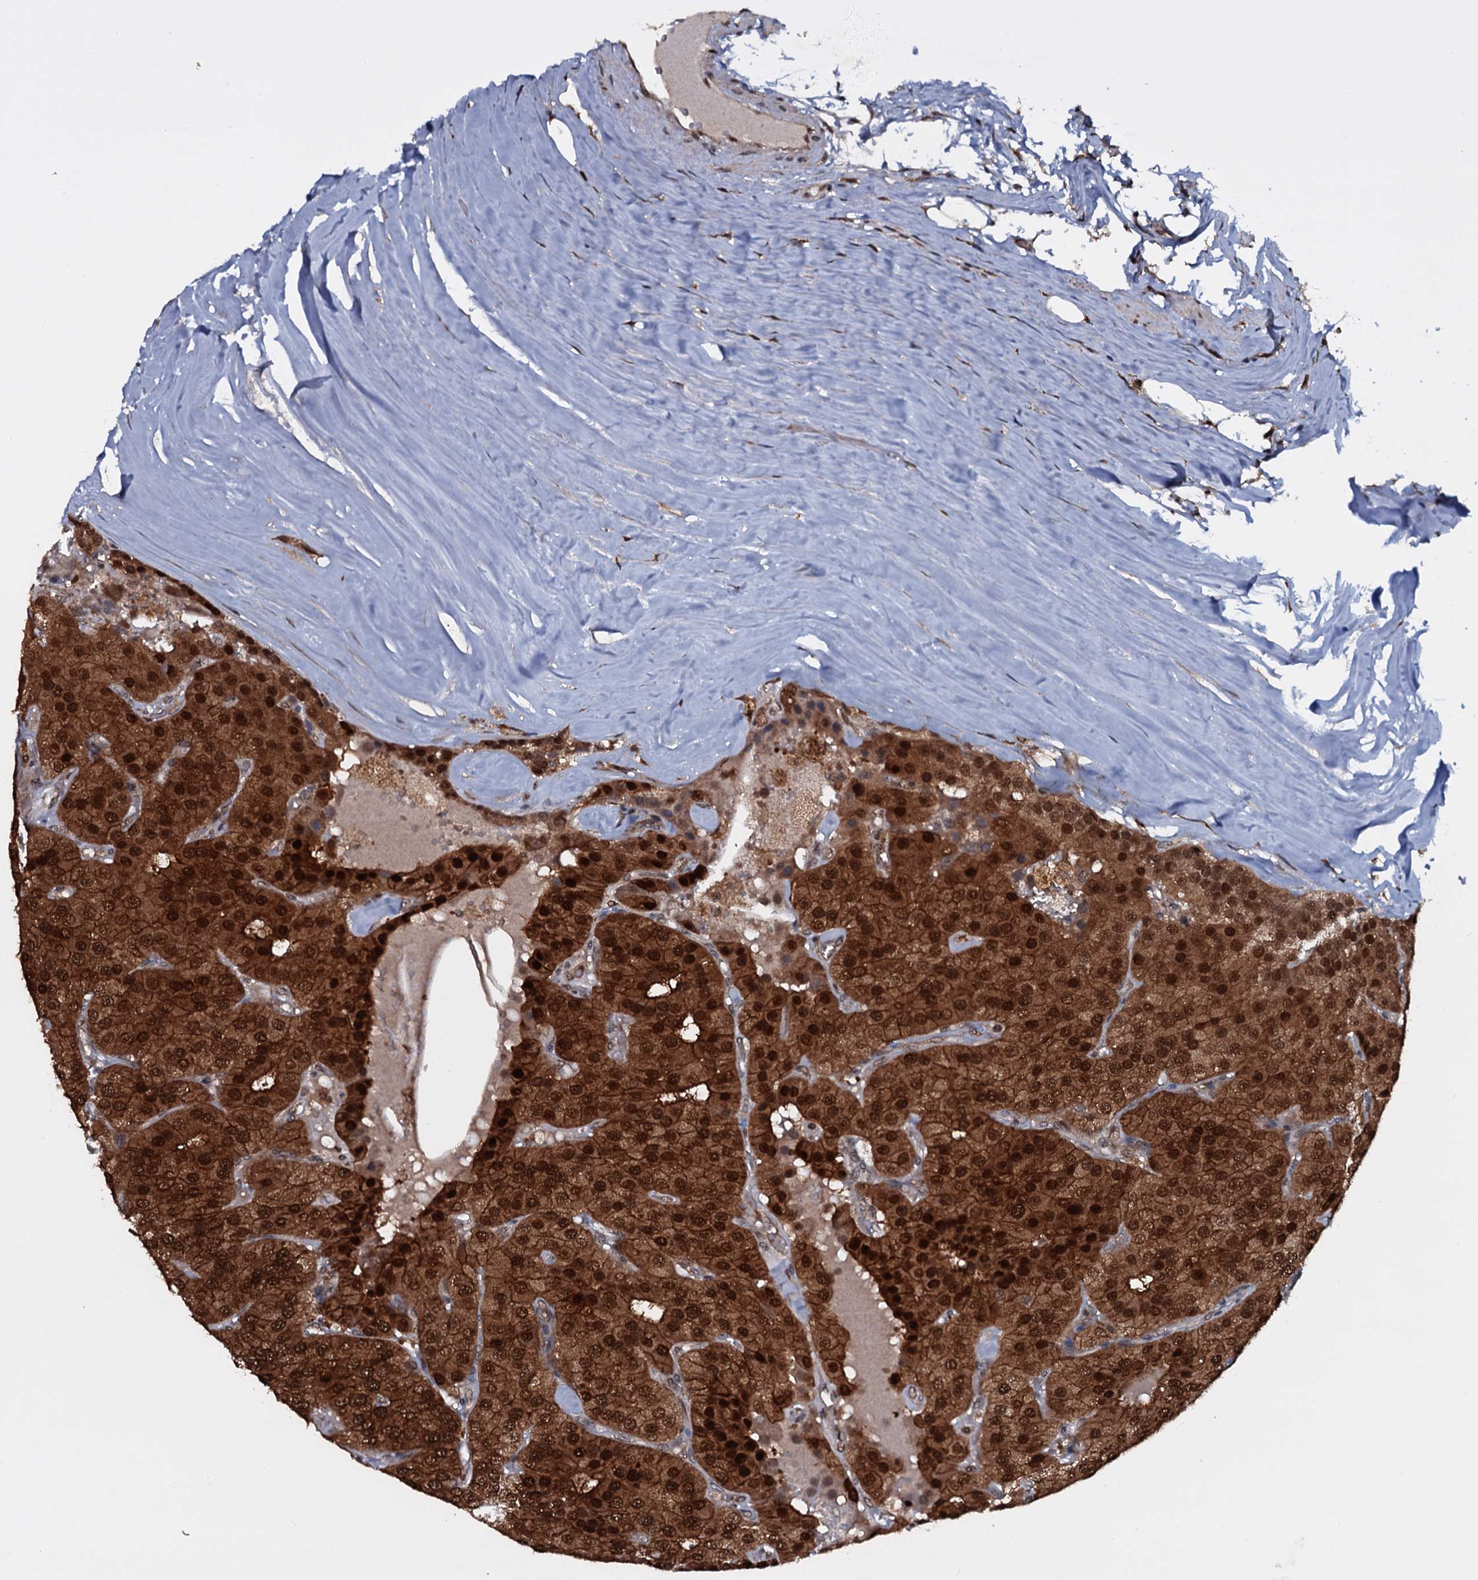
{"staining": {"intensity": "strong", "quantity": ">75%", "location": "cytoplasmic/membranous,nuclear"}, "tissue": "parathyroid gland", "cell_type": "Glandular cells", "image_type": "normal", "snomed": [{"axis": "morphology", "description": "Normal tissue, NOS"}, {"axis": "morphology", "description": "Adenoma, NOS"}, {"axis": "topography", "description": "Parathyroid gland"}], "caption": "IHC staining of benign parathyroid gland, which demonstrates high levels of strong cytoplasmic/membranous,nuclear positivity in about >75% of glandular cells indicating strong cytoplasmic/membranous,nuclear protein expression. The staining was performed using DAB (3,3'-diaminobenzidine) (brown) for protein detection and nuclei were counterstained in hematoxylin (blue).", "gene": "HDDC3", "patient": {"sex": "female", "age": 86}}